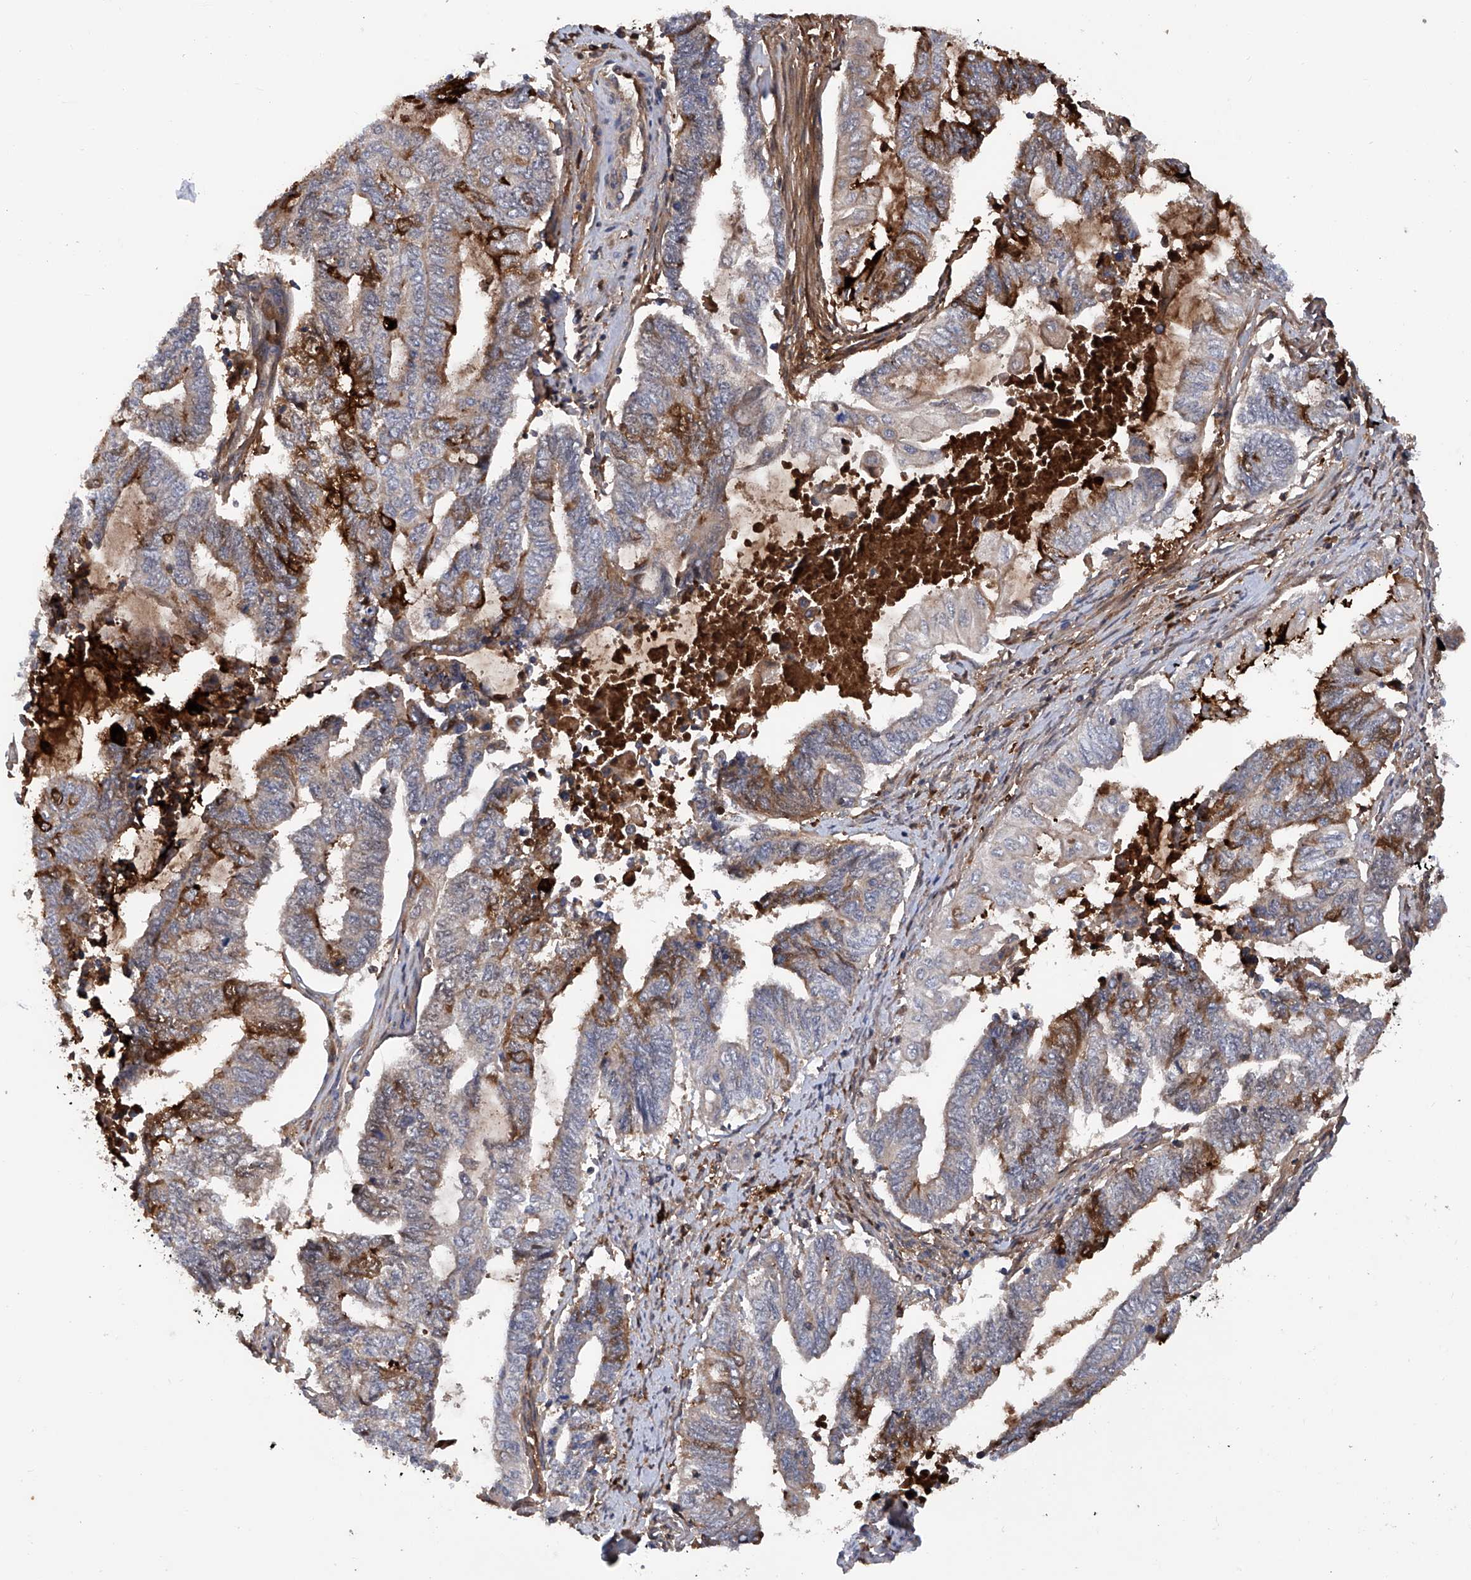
{"staining": {"intensity": "moderate", "quantity": "<25%", "location": "cytoplasmic/membranous"}, "tissue": "endometrial cancer", "cell_type": "Tumor cells", "image_type": "cancer", "snomed": [{"axis": "morphology", "description": "Adenocarcinoma, NOS"}, {"axis": "topography", "description": "Uterus"}, {"axis": "topography", "description": "Endometrium"}], "caption": "Moderate cytoplasmic/membranous expression for a protein is seen in about <25% of tumor cells of endometrial adenocarcinoma using immunohistochemistry (IHC).", "gene": "ASCC3", "patient": {"sex": "female", "age": 70}}